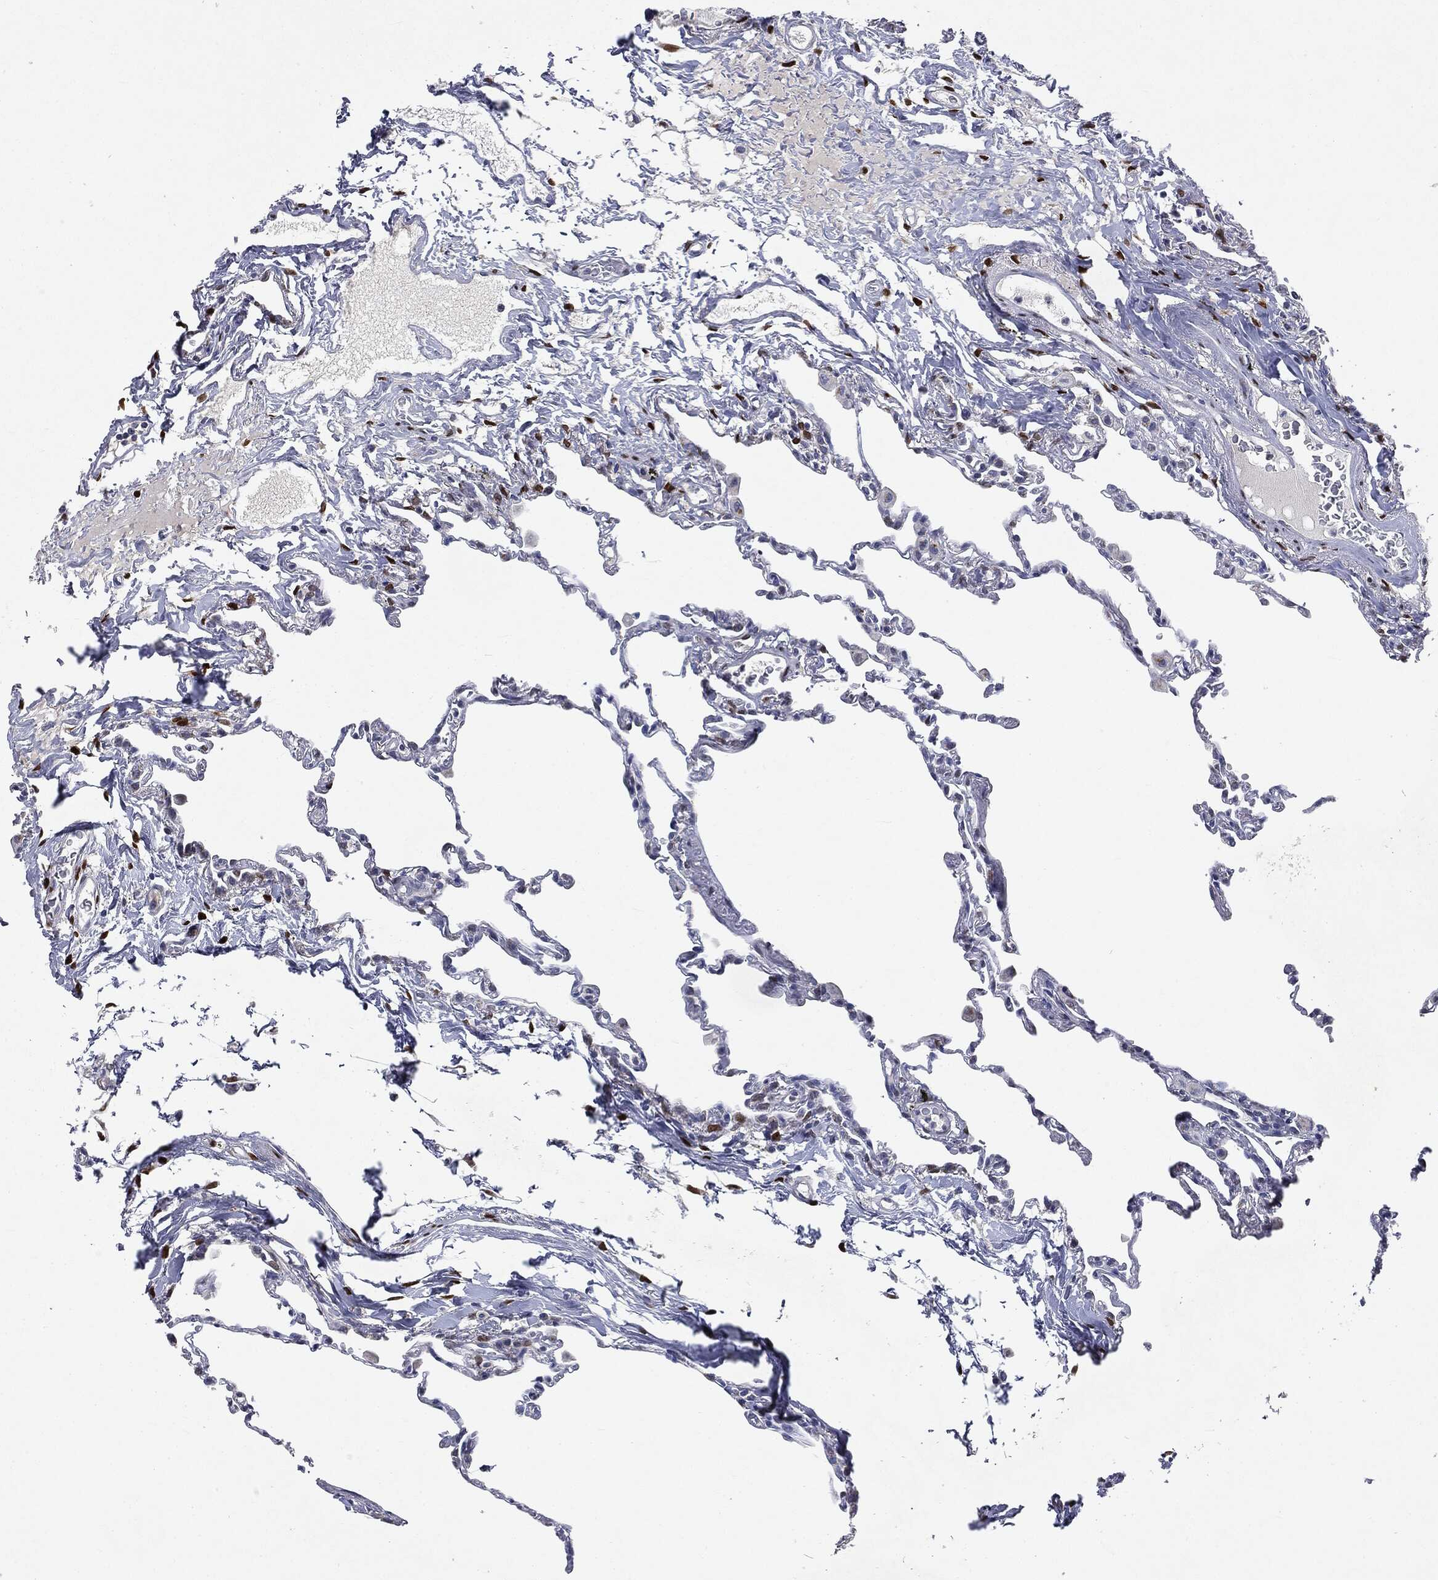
{"staining": {"intensity": "negative", "quantity": "none", "location": "none"}, "tissue": "lung", "cell_type": "Alveolar cells", "image_type": "normal", "snomed": [{"axis": "morphology", "description": "Normal tissue, NOS"}, {"axis": "topography", "description": "Lung"}], "caption": "Histopathology image shows no protein expression in alveolar cells of normal lung.", "gene": "CASD1", "patient": {"sex": "female", "age": 57}}